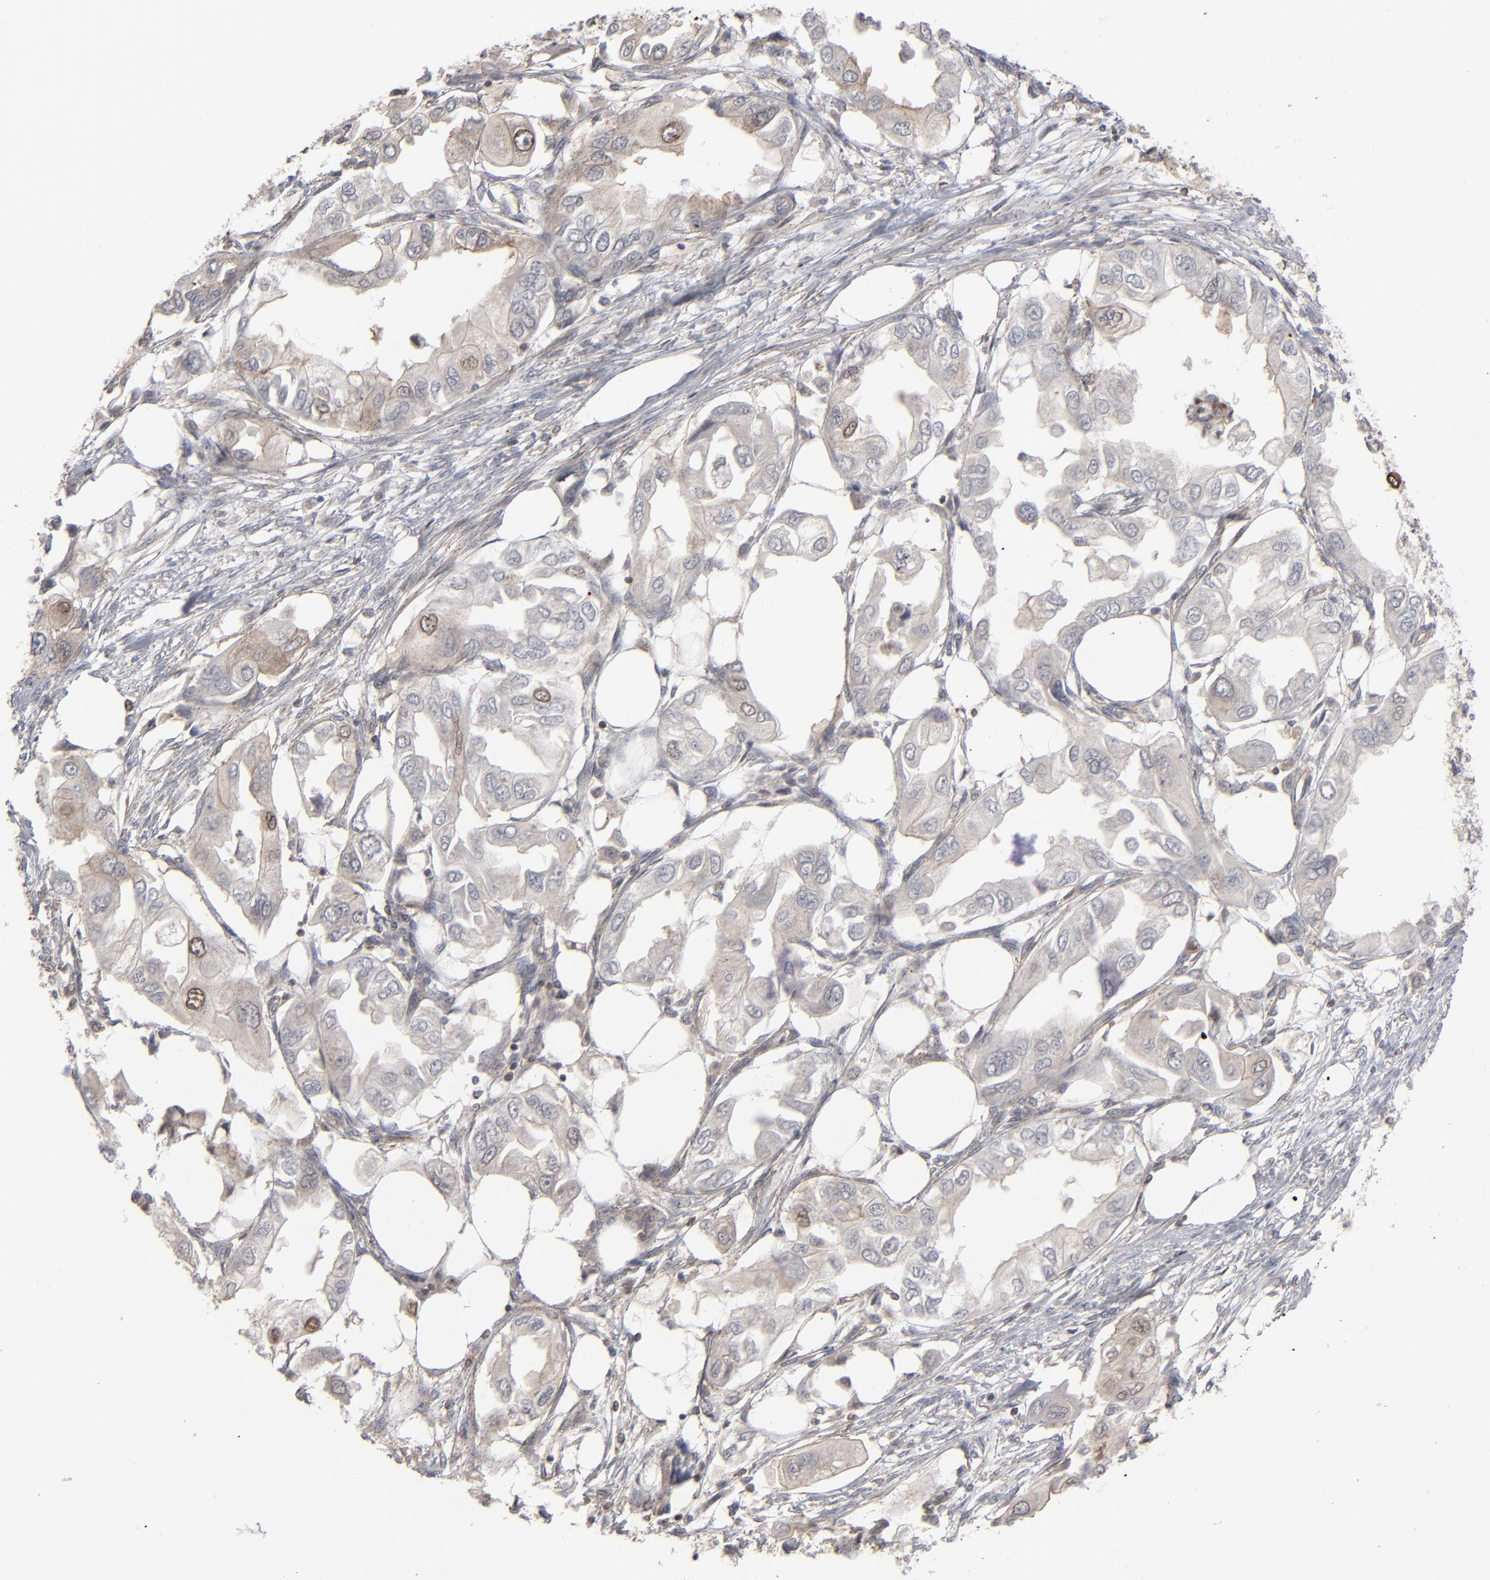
{"staining": {"intensity": "moderate", "quantity": ">75%", "location": "cytoplasmic/membranous"}, "tissue": "endometrial cancer", "cell_type": "Tumor cells", "image_type": "cancer", "snomed": [{"axis": "morphology", "description": "Adenocarcinoma, NOS"}, {"axis": "topography", "description": "Endometrium"}], "caption": "Tumor cells display medium levels of moderate cytoplasmic/membranous positivity in about >75% of cells in endometrial cancer. (Brightfield microscopy of DAB IHC at high magnification).", "gene": "STAT4", "patient": {"sex": "female", "age": 67}}